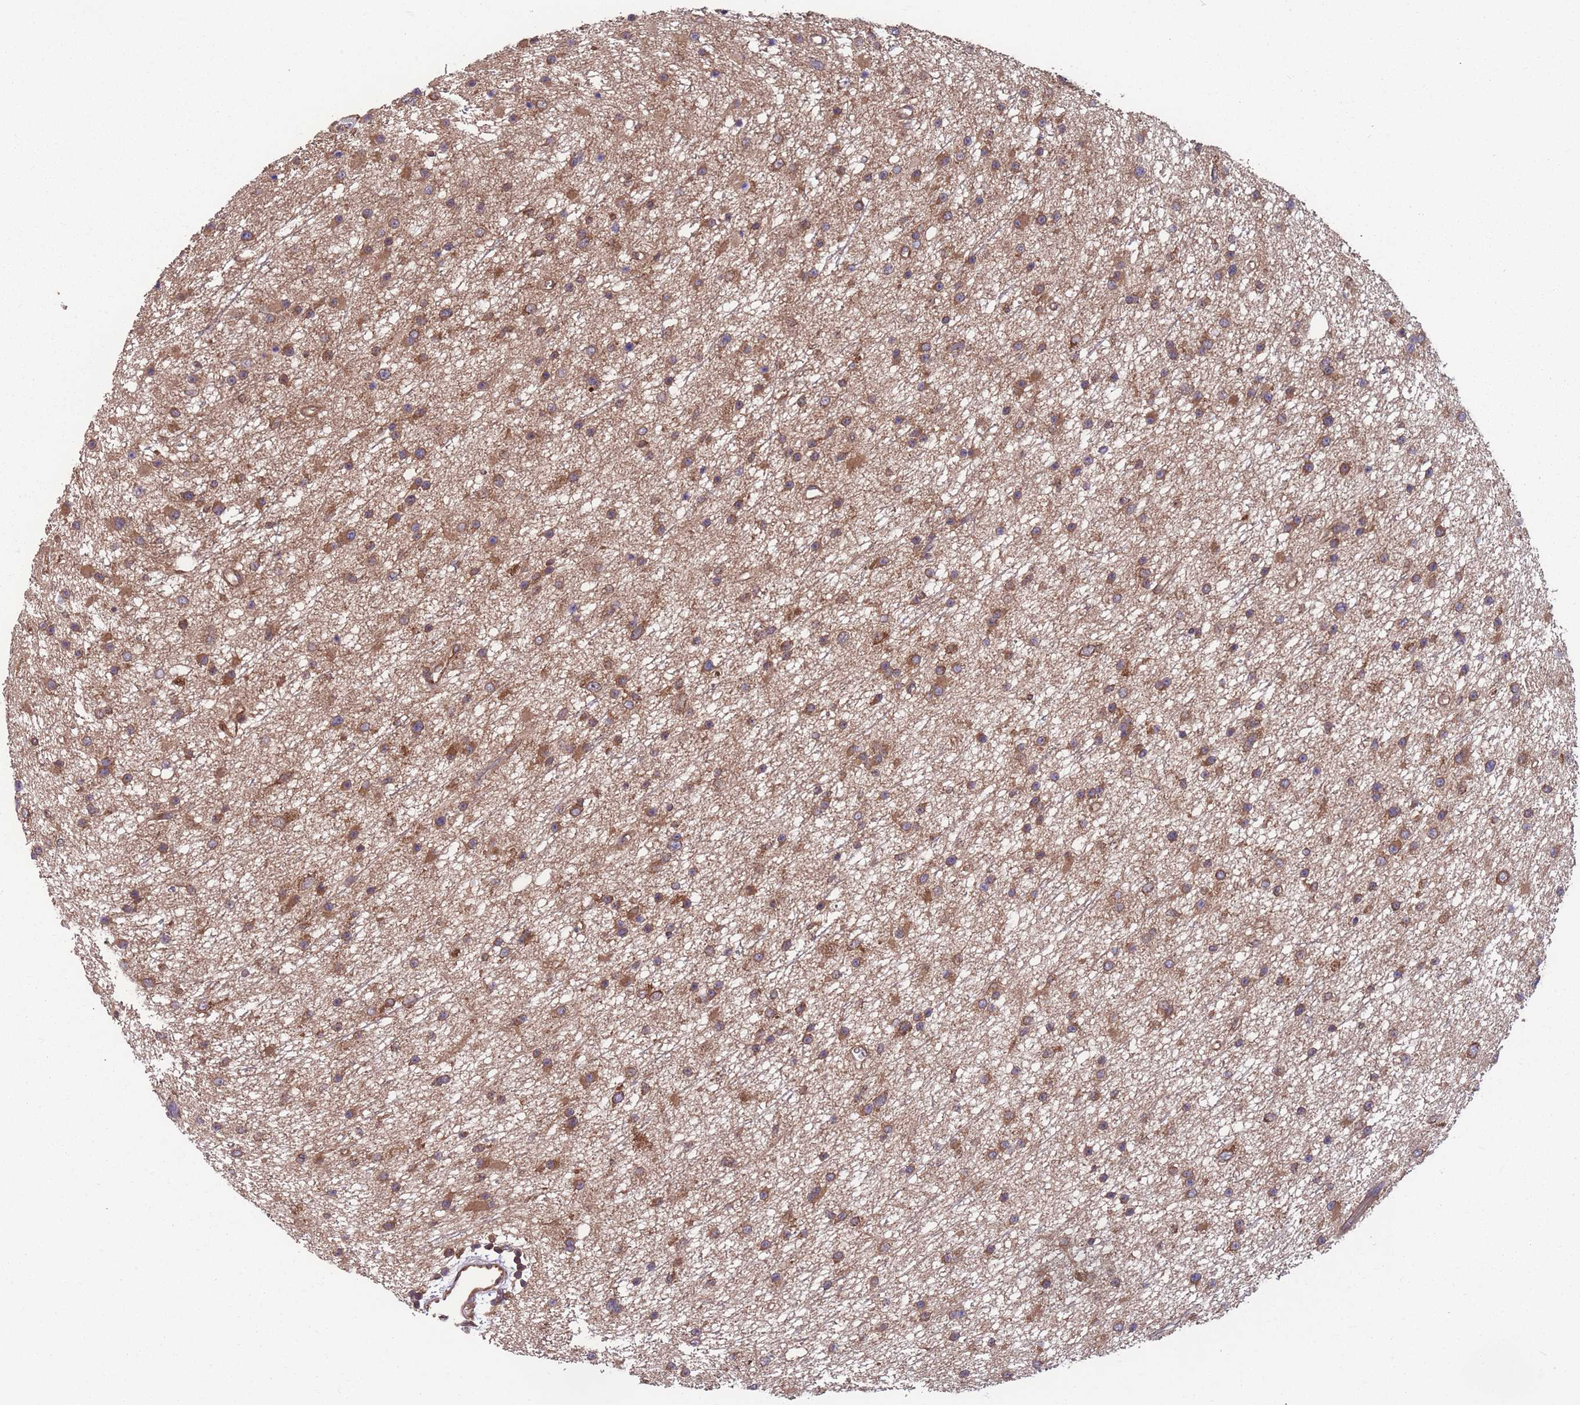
{"staining": {"intensity": "moderate", "quantity": ">75%", "location": "cytoplasmic/membranous"}, "tissue": "glioma", "cell_type": "Tumor cells", "image_type": "cancer", "snomed": [{"axis": "morphology", "description": "Glioma, malignant, Low grade"}, {"axis": "topography", "description": "Cerebral cortex"}], "caption": "A high-resolution histopathology image shows IHC staining of malignant glioma (low-grade), which displays moderate cytoplasmic/membranous staining in approximately >75% of tumor cells. The staining is performed using DAB brown chromogen to label protein expression. The nuclei are counter-stained blue using hematoxylin.", "gene": "ZPR1", "patient": {"sex": "female", "age": 39}}